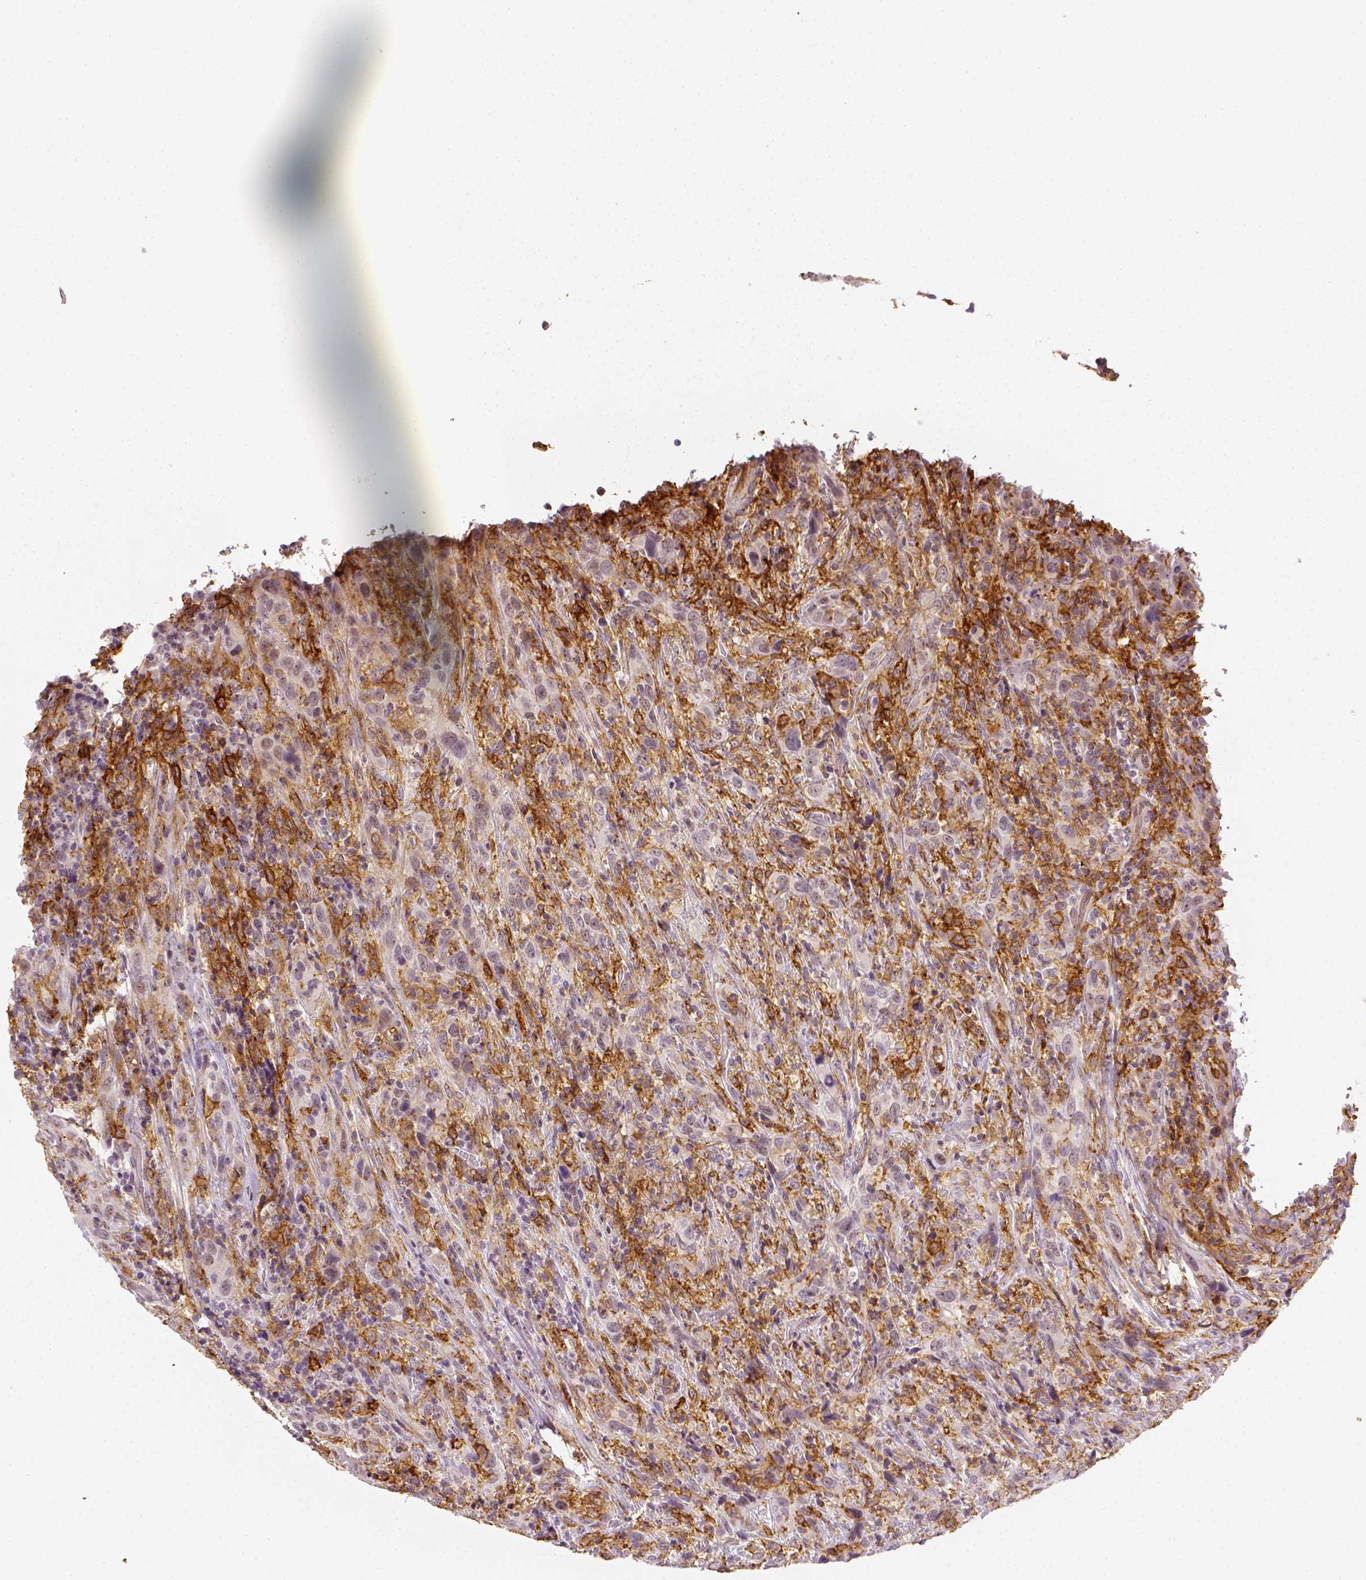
{"staining": {"intensity": "negative", "quantity": "none", "location": "none"}, "tissue": "urothelial cancer", "cell_type": "Tumor cells", "image_type": "cancer", "snomed": [{"axis": "morphology", "description": "Urothelial carcinoma, NOS"}, {"axis": "morphology", "description": "Urothelial carcinoma, High grade"}, {"axis": "topography", "description": "Urinary bladder"}], "caption": "This is a photomicrograph of IHC staining of transitional cell carcinoma, which shows no staining in tumor cells.", "gene": "CD14", "patient": {"sex": "female", "age": 64}}